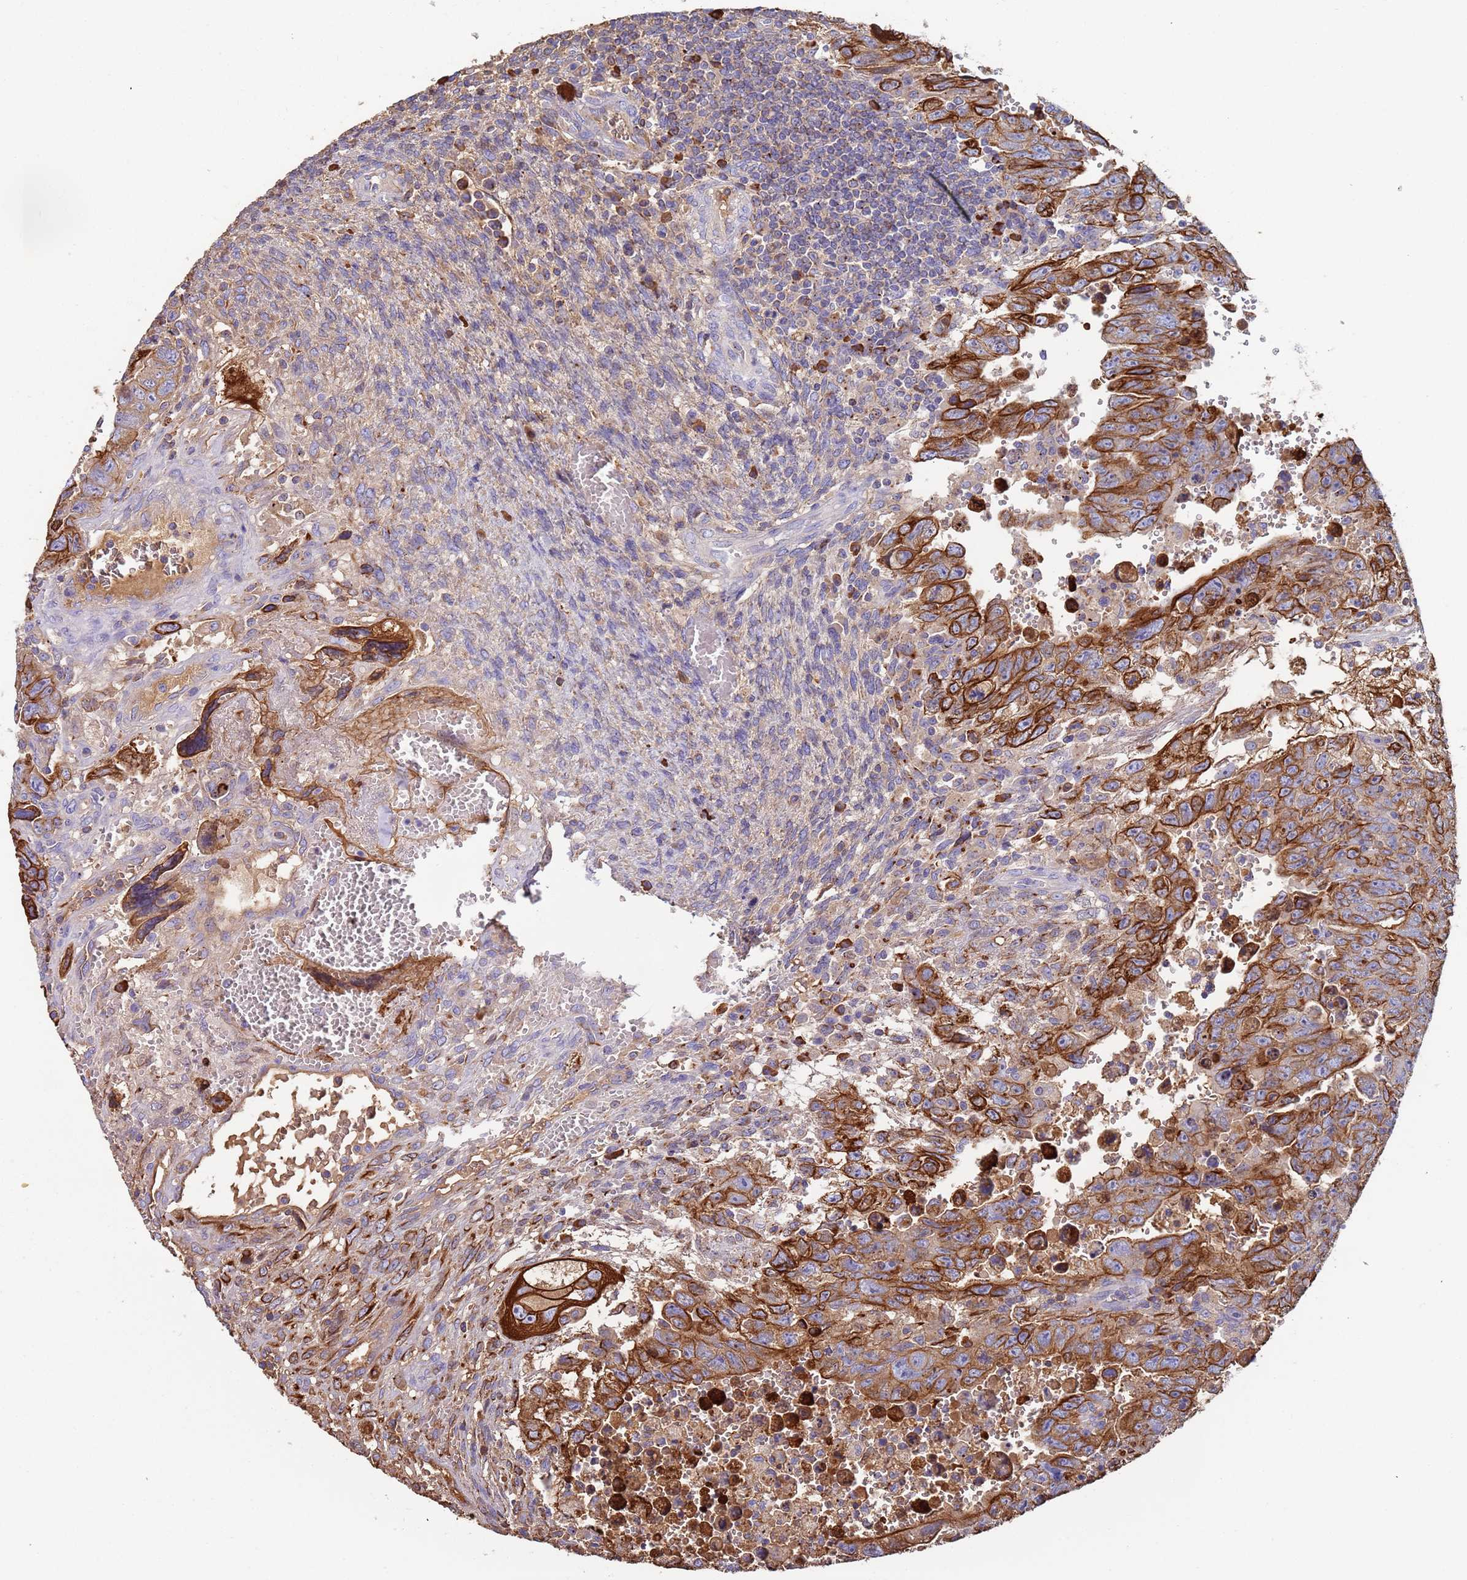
{"staining": {"intensity": "strong", "quantity": ">75%", "location": "cytoplasmic/membranous"}, "tissue": "testis cancer", "cell_type": "Tumor cells", "image_type": "cancer", "snomed": [{"axis": "morphology", "description": "Carcinoma, Embryonal, NOS"}, {"axis": "topography", "description": "Testis"}], "caption": "Embryonal carcinoma (testis) was stained to show a protein in brown. There is high levels of strong cytoplasmic/membranous expression in about >75% of tumor cells.", "gene": "CYSLTR2", "patient": {"sex": "male", "age": 28}}